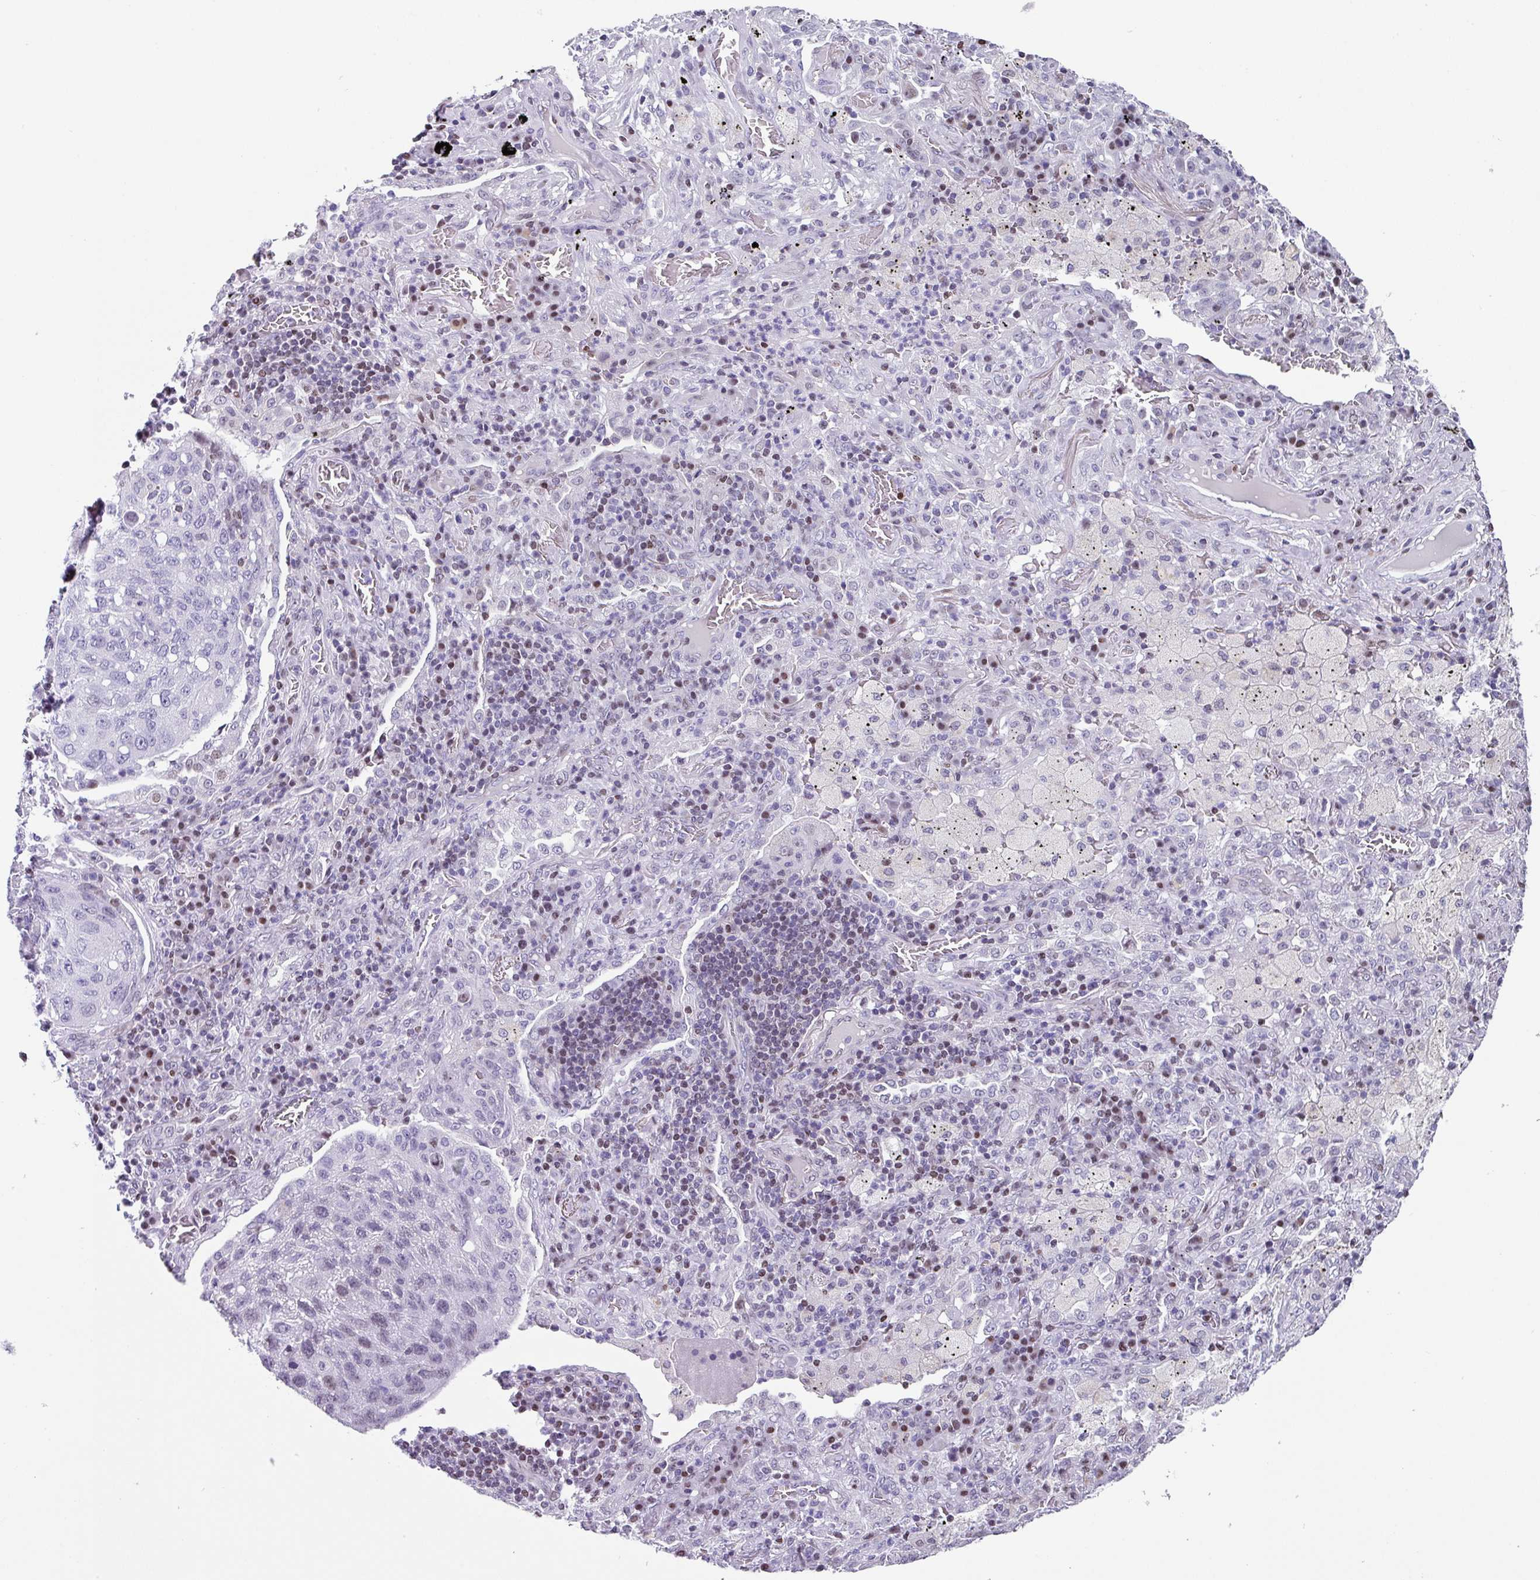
{"staining": {"intensity": "negative", "quantity": "none", "location": "none"}, "tissue": "lung cancer", "cell_type": "Tumor cells", "image_type": "cancer", "snomed": [{"axis": "morphology", "description": "Squamous cell carcinoma, NOS"}, {"axis": "topography", "description": "Lung"}], "caption": "Lung cancer was stained to show a protein in brown. There is no significant positivity in tumor cells.", "gene": "TCF3", "patient": {"sex": "female", "age": 63}}